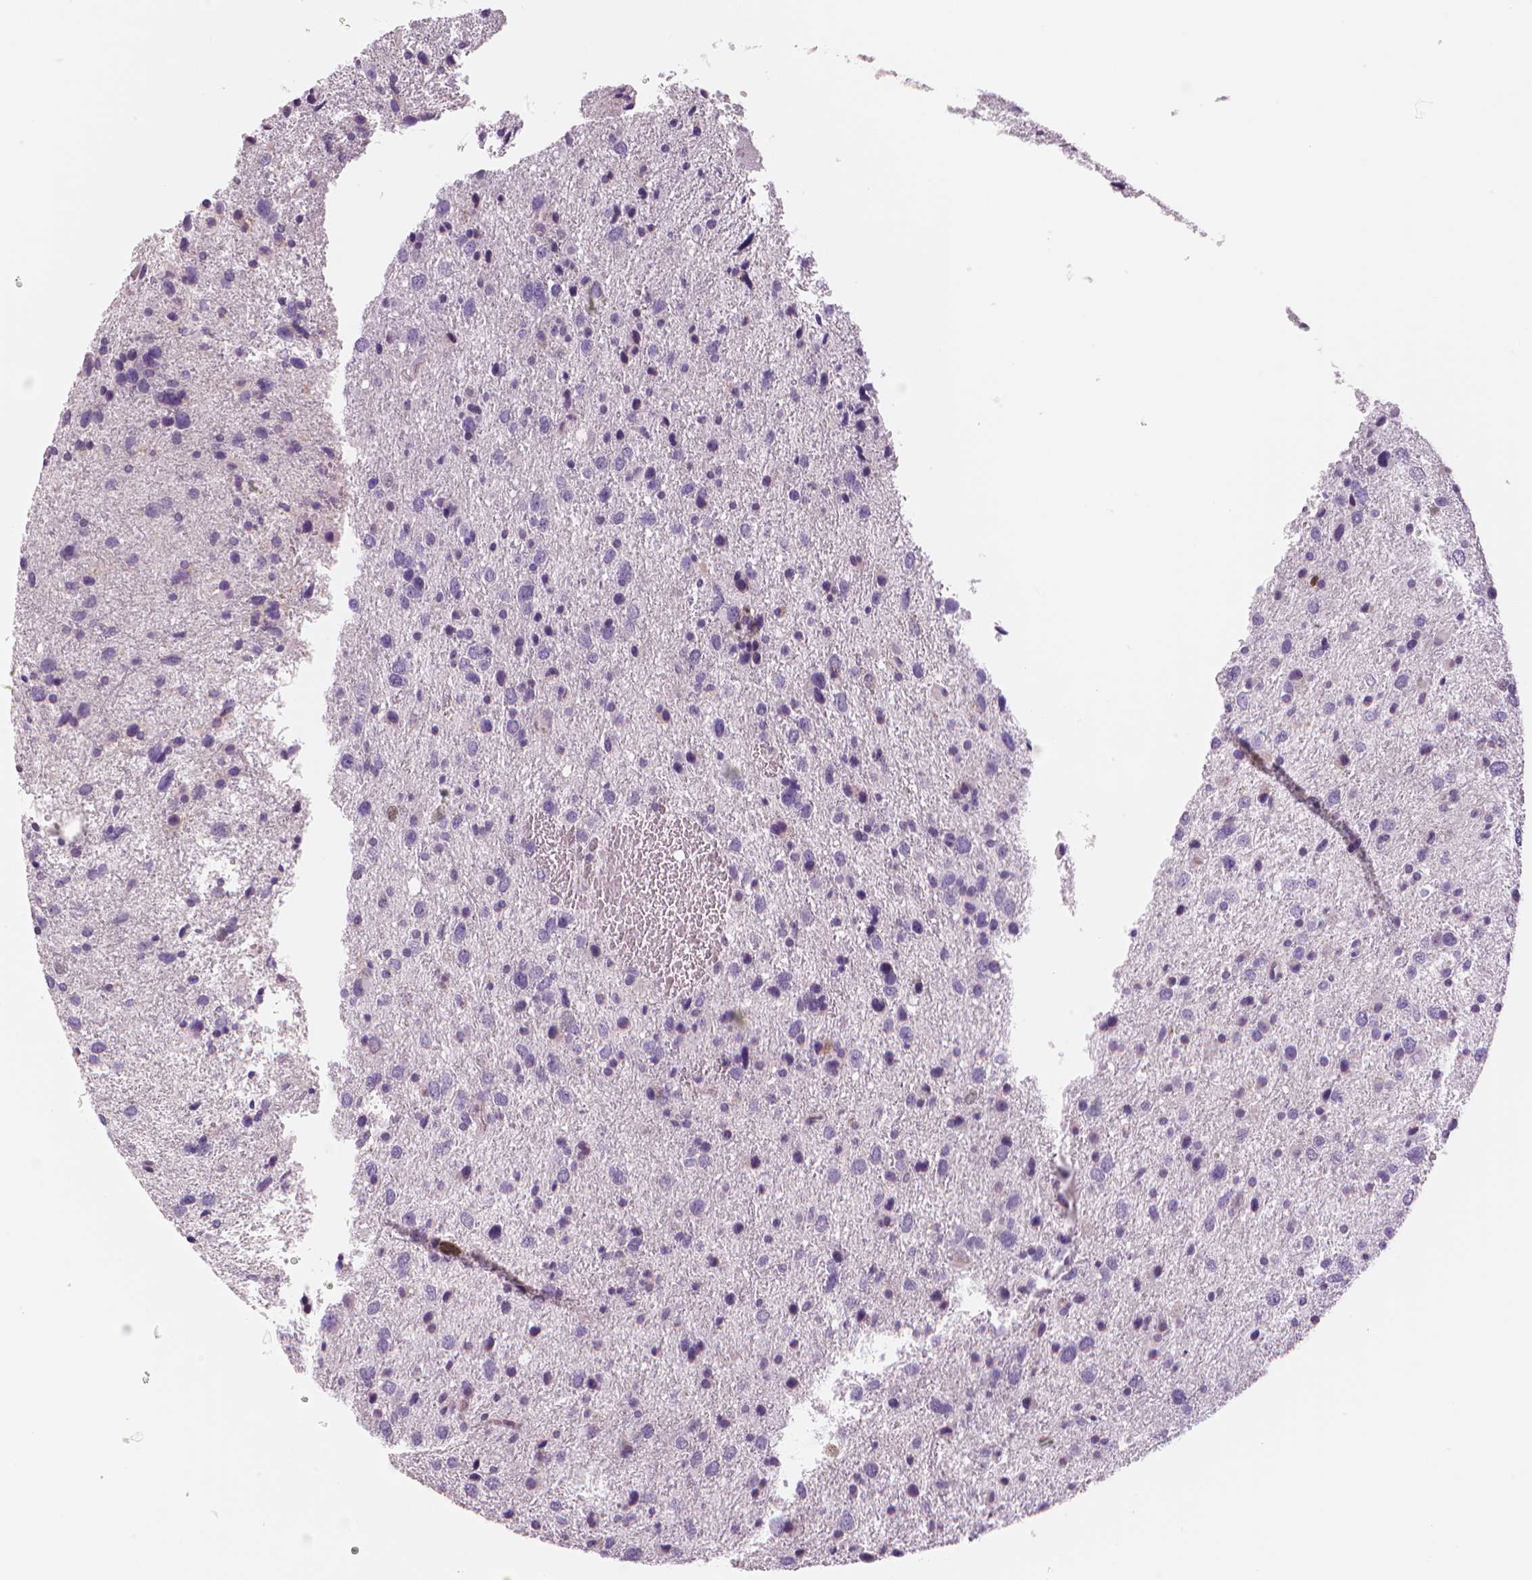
{"staining": {"intensity": "negative", "quantity": "none", "location": "none"}, "tissue": "glioma", "cell_type": "Tumor cells", "image_type": "cancer", "snomed": [{"axis": "morphology", "description": "Glioma, malignant, Low grade"}, {"axis": "topography", "description": "Brain"}], "caption": "This is an immunohistochemistry (IHC) histopathology image of low-grade glioma (malignant). There is no staining in tumor cells.", "gene": "MKI67", "patient": {"sex": "female", "age": 55}}